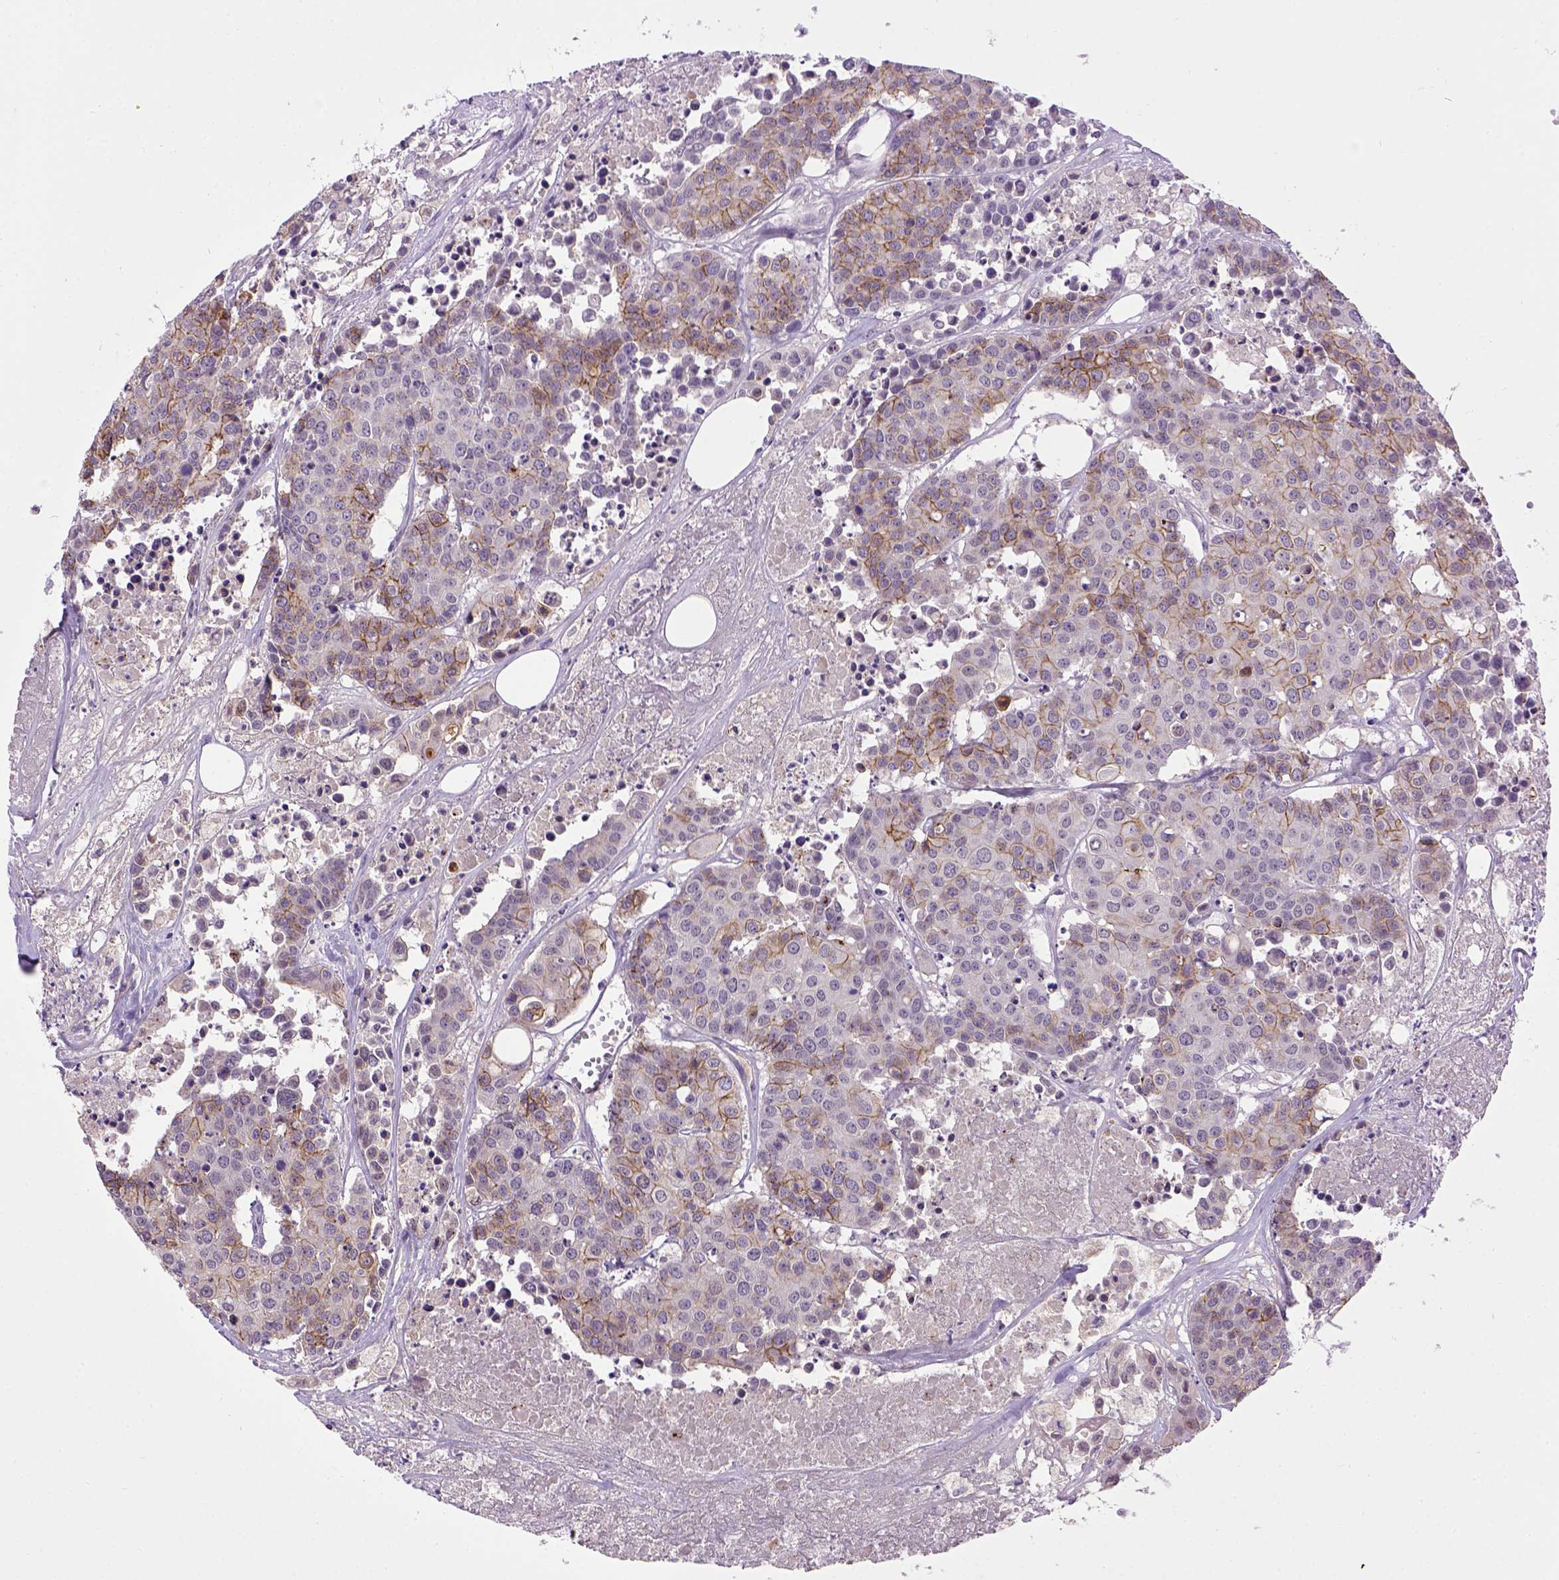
{"staining": {"intensity": "moderate", "quantity": ">75%", "location": "cytoplasmic/membranous"}, "tissue": "carcinoid", "cell_type": "Tumor cells", "image_type": "cancer", "snomed": [{"axis": "morphology", "description": "Carcinoid, malignant, NOS"}, {"axis": "topography", "description": "Colon"}], "caption": "Carcinoid tissue demonstrates moderate cytoplasmic/membranous expression in approximately >75% of tumor cells The staining was performed using DAB (3,3'-diaminobenzidine) to visualize the protein expression in brown, while the nuclei were stained in blue with hematoxylin (Magnification: 20x).", "gene": "CDH1", "patient": {"sex": "male", "age": 81}}